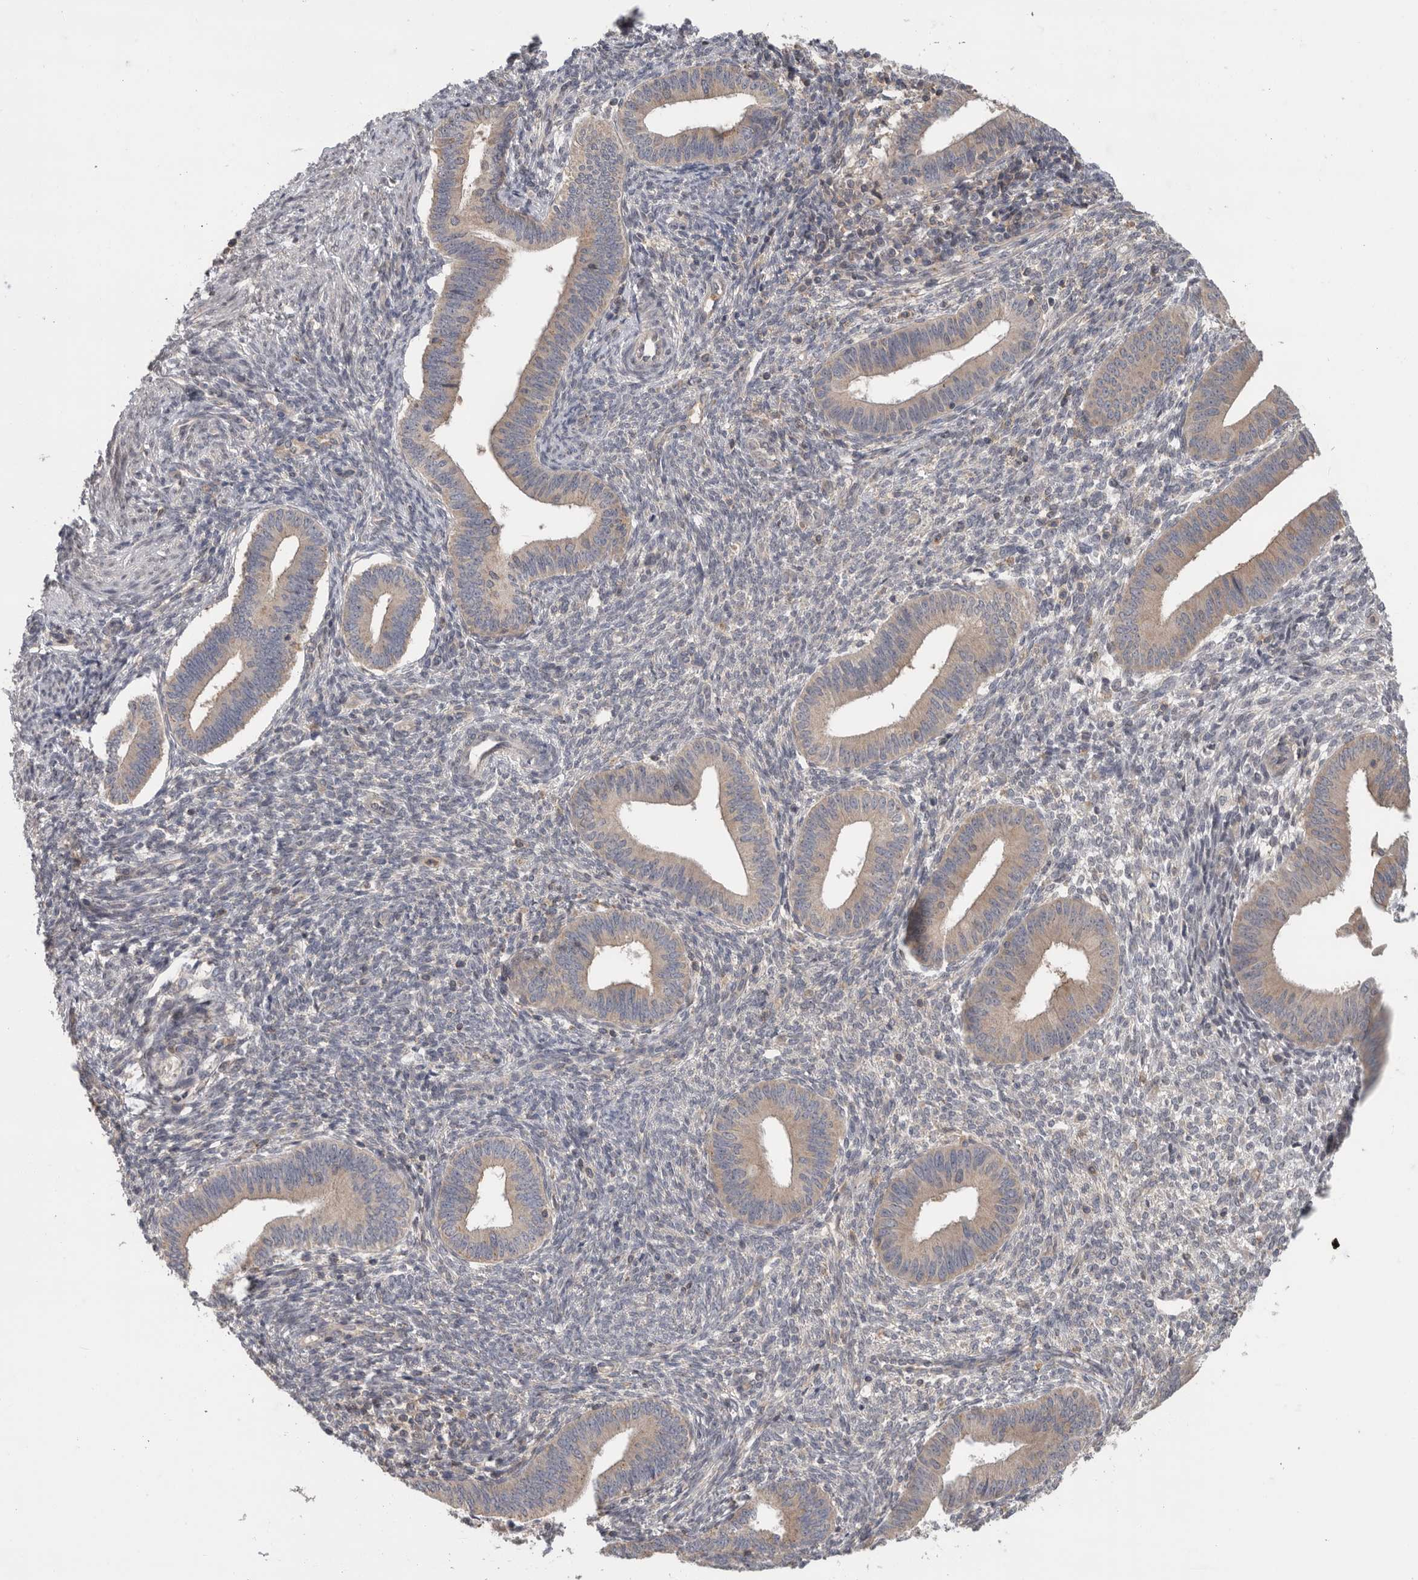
{"staining": {"intensity": "negative", "quantity": "none", "location": "none"}, "tissue": "endometrium", "cell_type": "Cells in endometrial stroma", "image_type": "normal", "snomed": [{"axis": "morphology", "description": "Normal tissue, NOS"}, {"axis": "topography", "description": "Endometrium"}], "caption": "This photomicrograph is of benign endometrium stained with immunohistochemistry (IHC) to label a protein in brown with the nuclei are counter-stained blue. There is no positivity in cells in endometrial stroma. Nuclei are stained in blue.", "gene": "KLK5", "patient": {"sex": "female", "age": 46}}